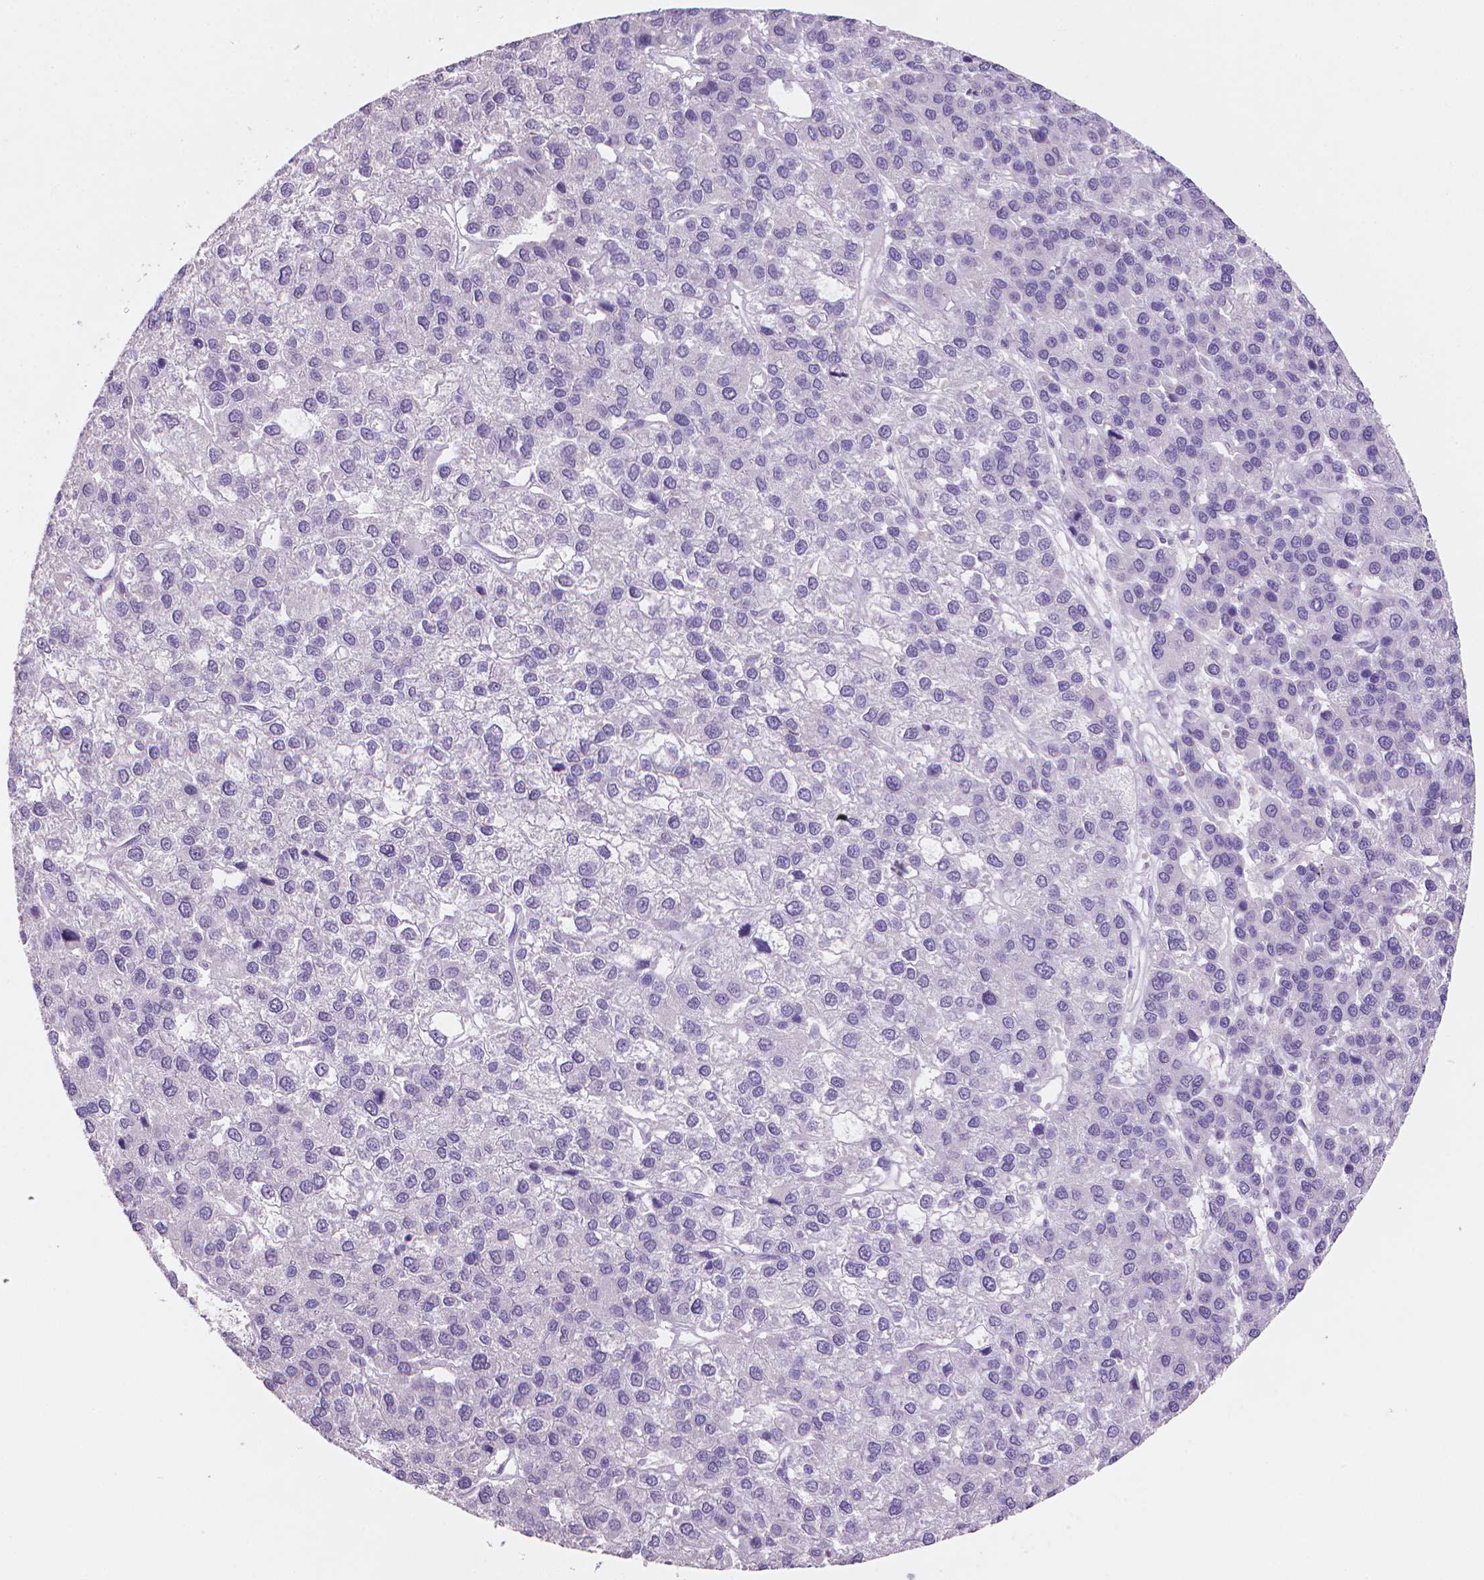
{"staining": {"intensity": "negative", "quantity": "none", "location": "none"}, "tissue": "liver cancer", "cell_type": "Tumor cells", "image_type": "cancer", "snomed": [{"axis": "morphology", "description": "Carcinoma, Hepatocellular, NOS"}, {"axis": "topography", "description": "Liver"}], "caption": "Immunohistochemical staining of human liver hepatocellular carcinoma displays no significant positivity in tumor cells.", "gene": "MUC1", "patient": {"sex": "female", "age": 41}}